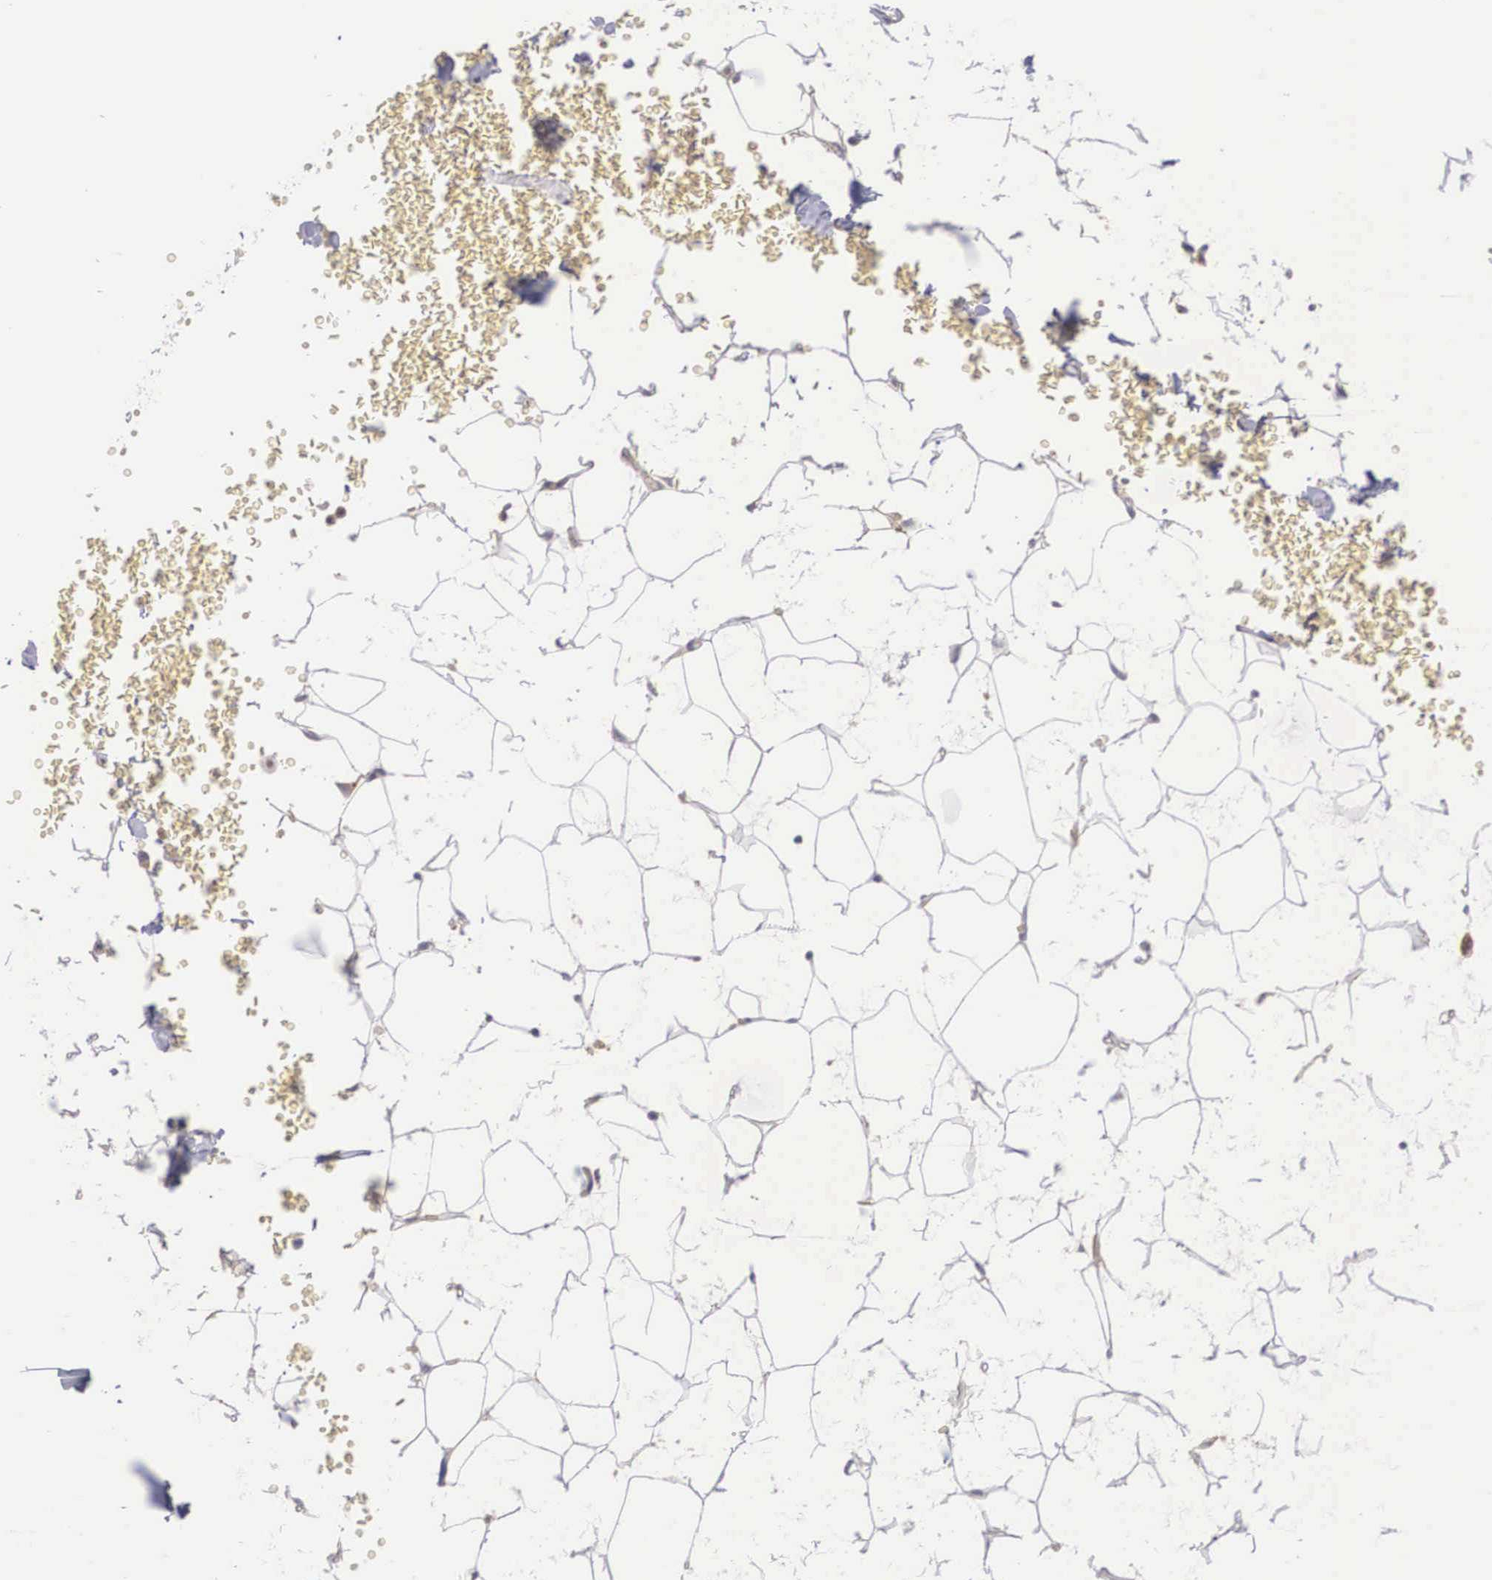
{"staining": {"intensity": "negative", "quantity": "none", "location": "none"}, "tissue": "adipose tissue", "cell_type": "Adipocytes", "image_type": "normal", "snomed": [{"axis": "morphology", "description": "Normal tissue, NOS"}, {"axis": "morphology", "description": "Inflammation, NOS"}, {"axis": "topography", "description": "Lymph node"}, {"axis": "topography", "description": "Peripheral nerve tissue"}], "caption": "This is an IHC image of benign adipose tissue. There is no expression in adipocytes.", "gene": "NR4A2", "patient": {"sex": "male", "age": 52}}